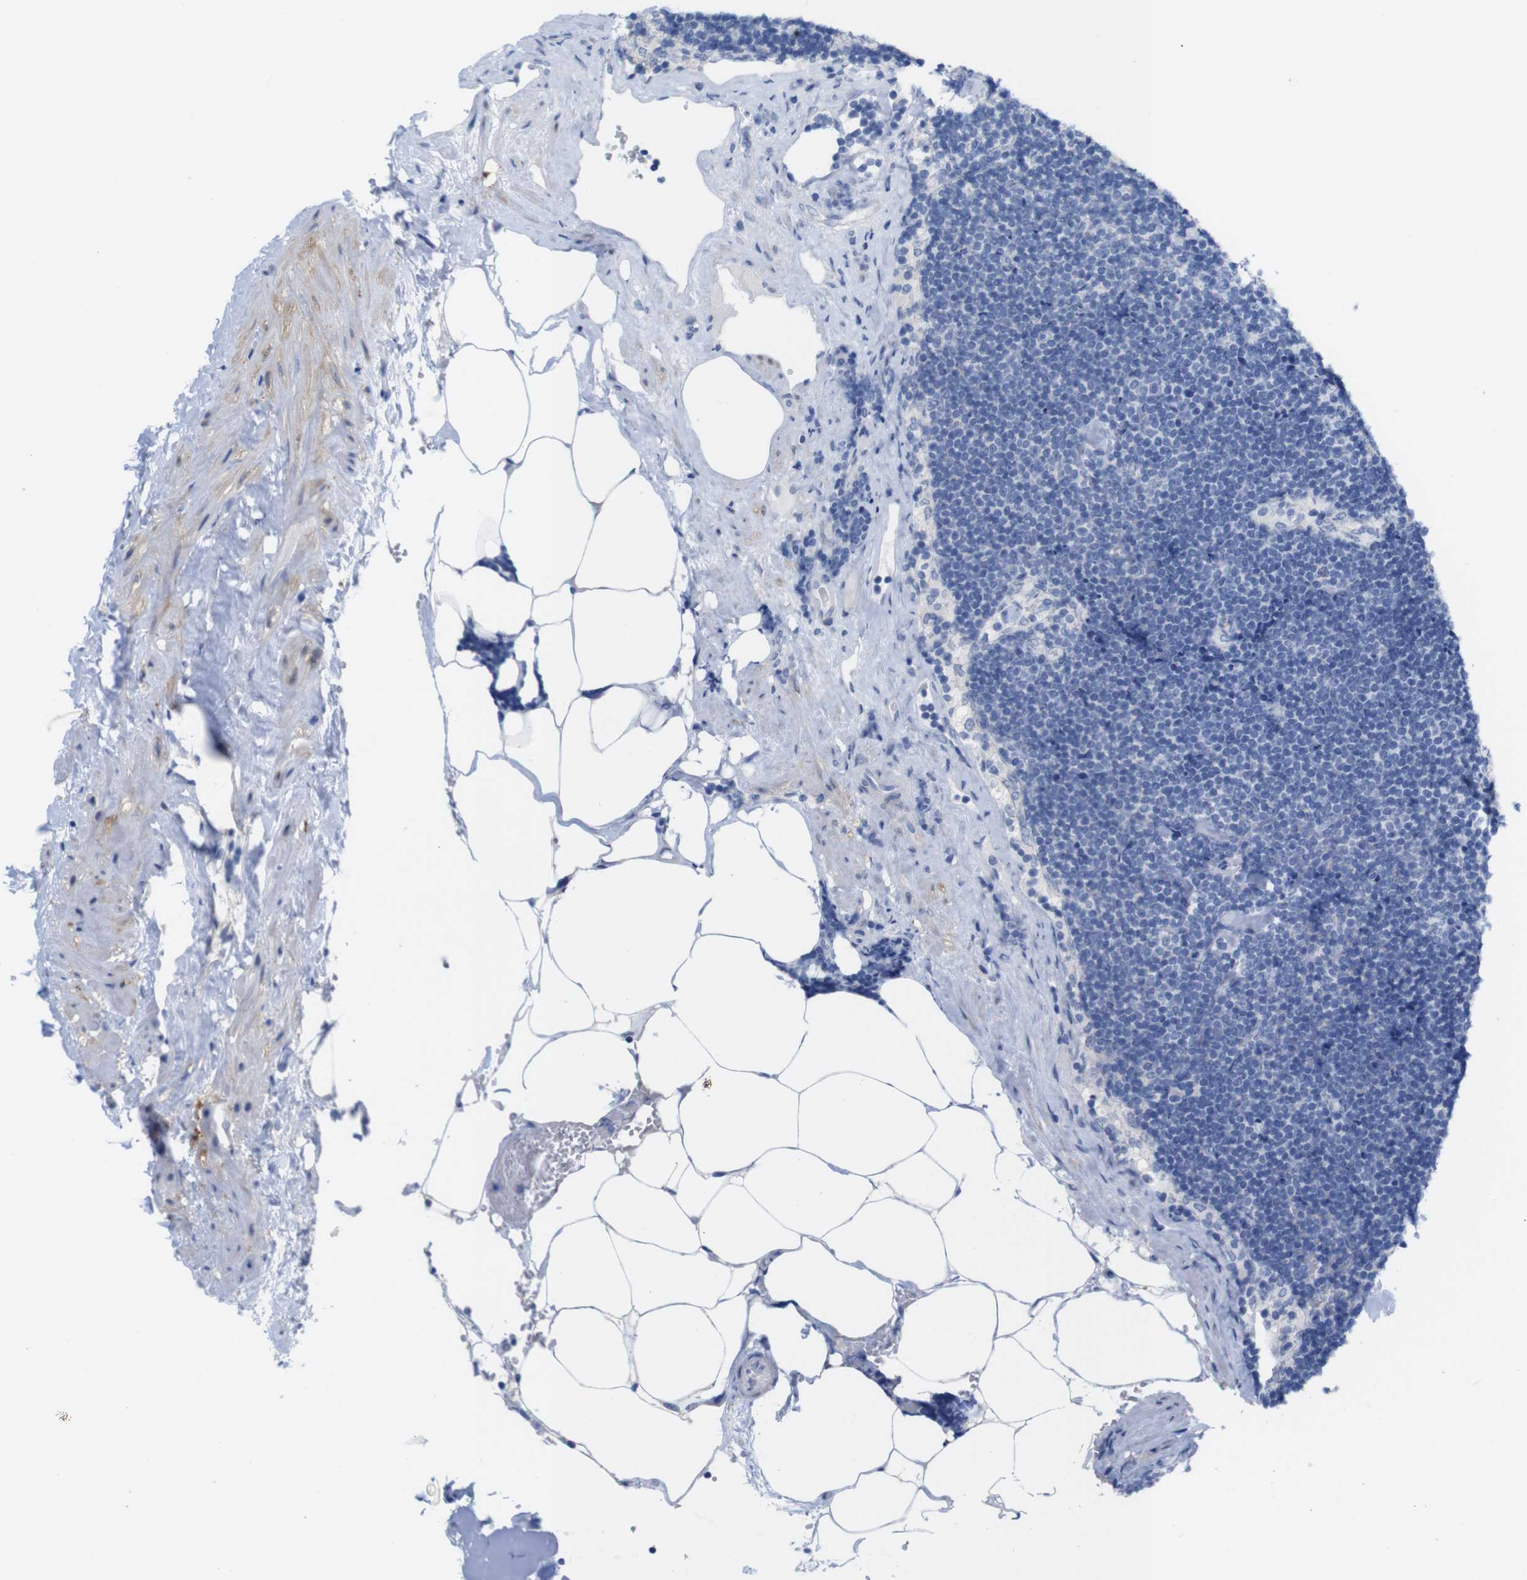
{"staining": {"intensity": "negative", "quantity": "none", "location": "none"}, "tissue": "lymph node", "cell_type": "Germinal center cells", "image_type": "normal", "snomed": [{"axis": "morphology", "description": "Normal tissue, NOS"}, {"axis": "topography", "description": "Lymph node"}], "caption": "Immunohistochemistry (IHC) micrograph of unremarkable lymph node: human lymph node stained with DAB exhibits no significant protein expression in germinal center cells. (DAB IHC visualized using brightfield microscopy, high magnification).", "gene": "PNMA1", "patient": {"sex": "male", "age": 63}}